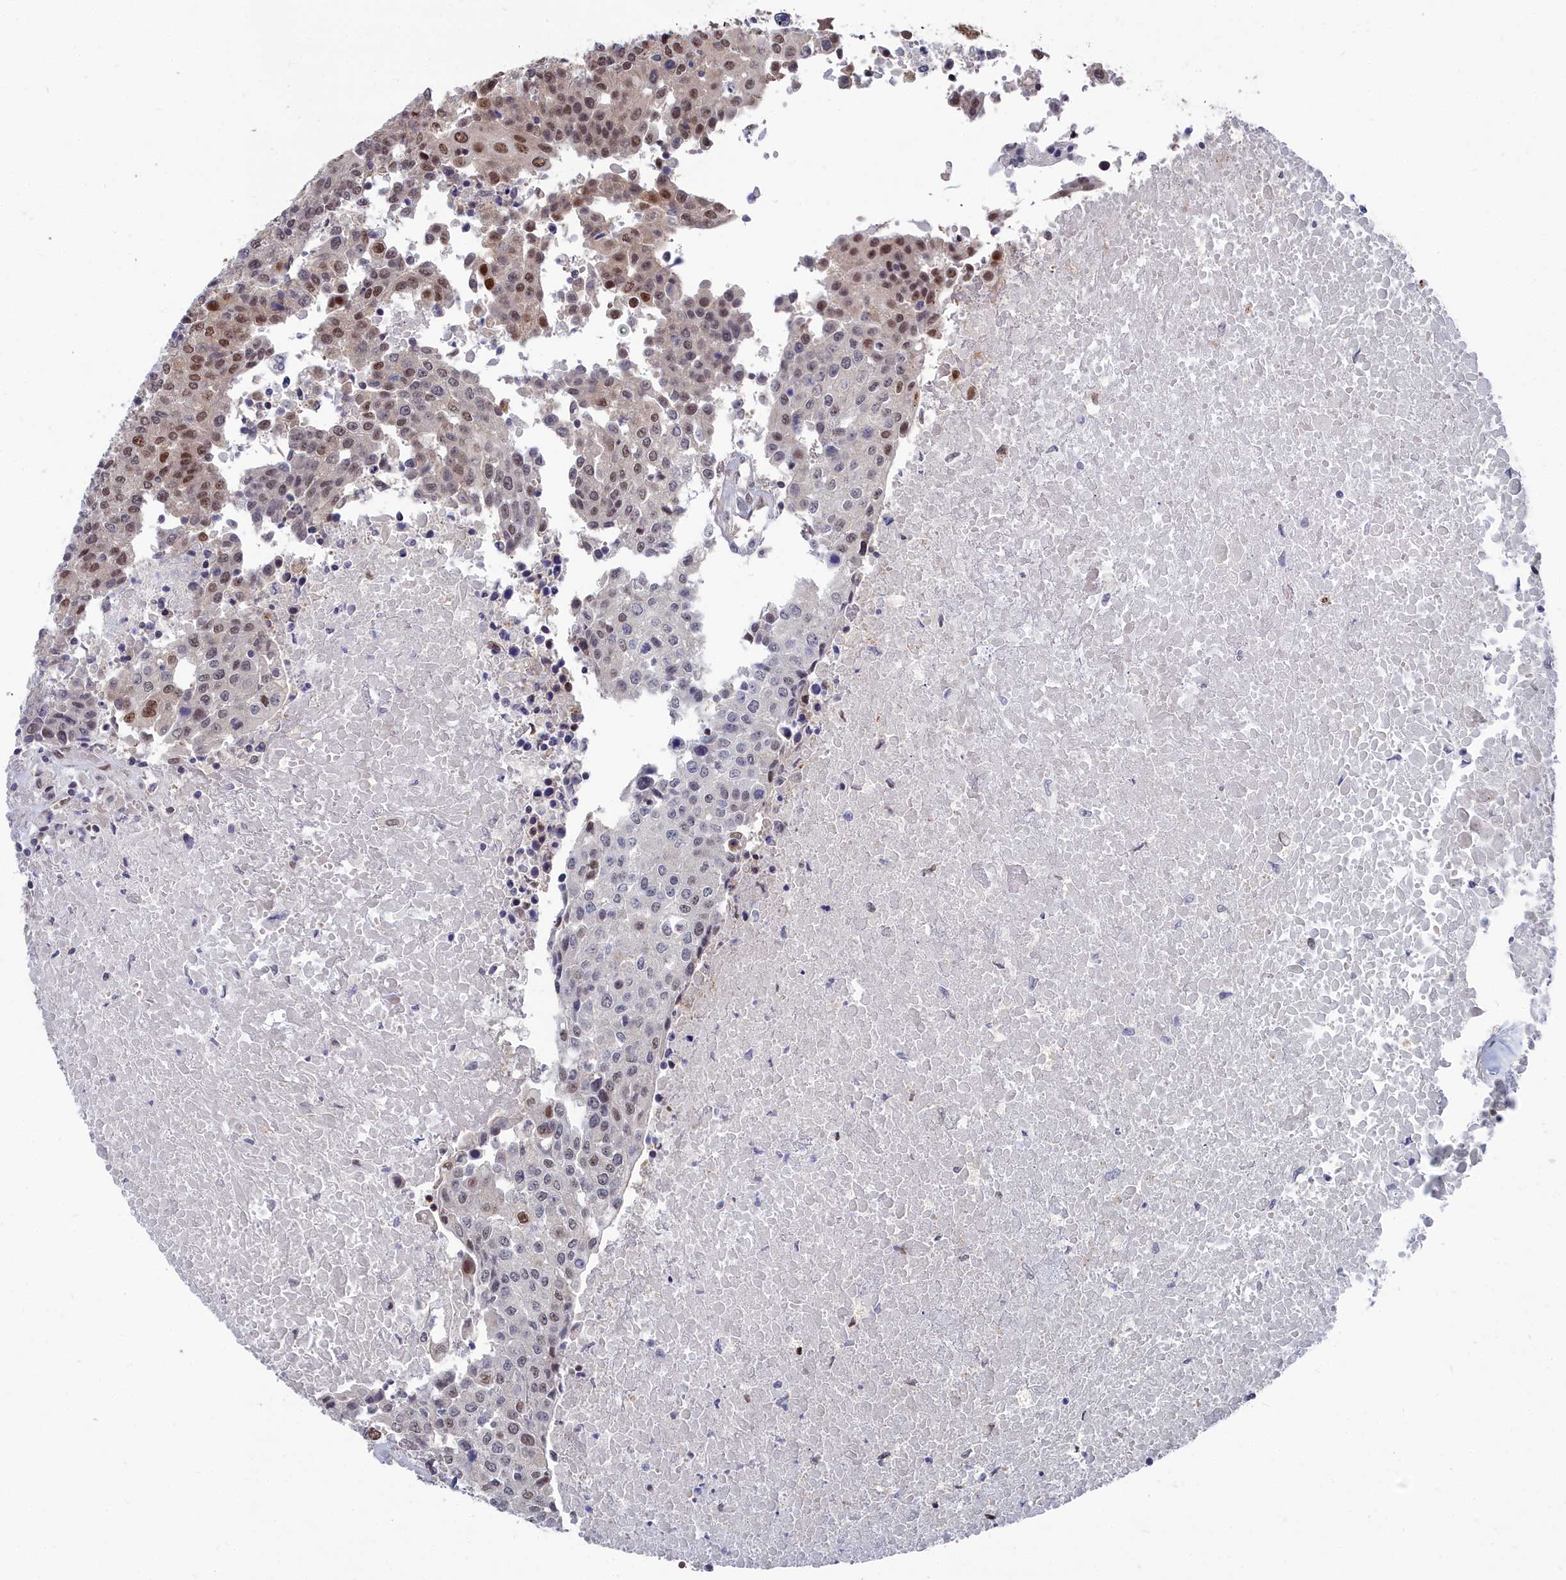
{"staining": {"intensity": "moderate", "quantity": "25%-75%", "location": "nuclear"}, "tissue": "urothelial cancer", "cell_type": "Tumor cells", "image_type": "cancer", "snomed": [{"axis": "morphology", "description": "Urothelial carcinoma, High grade"}, {"axis": "topography", "description": "Urinary bladder"}], "caption": "Immunohistochemistry image of neoplastic tissue: human urothelial carcinoma (high-grade) stained using immunohistochemistry (IHC) demonstrates medium levels of moderate protein expression localized specifically in the nuclear of tumor cells, appearing as a nuclear brown color.", "gene": "RPS27A", "patient": {"sex": "female", "age": 85}}